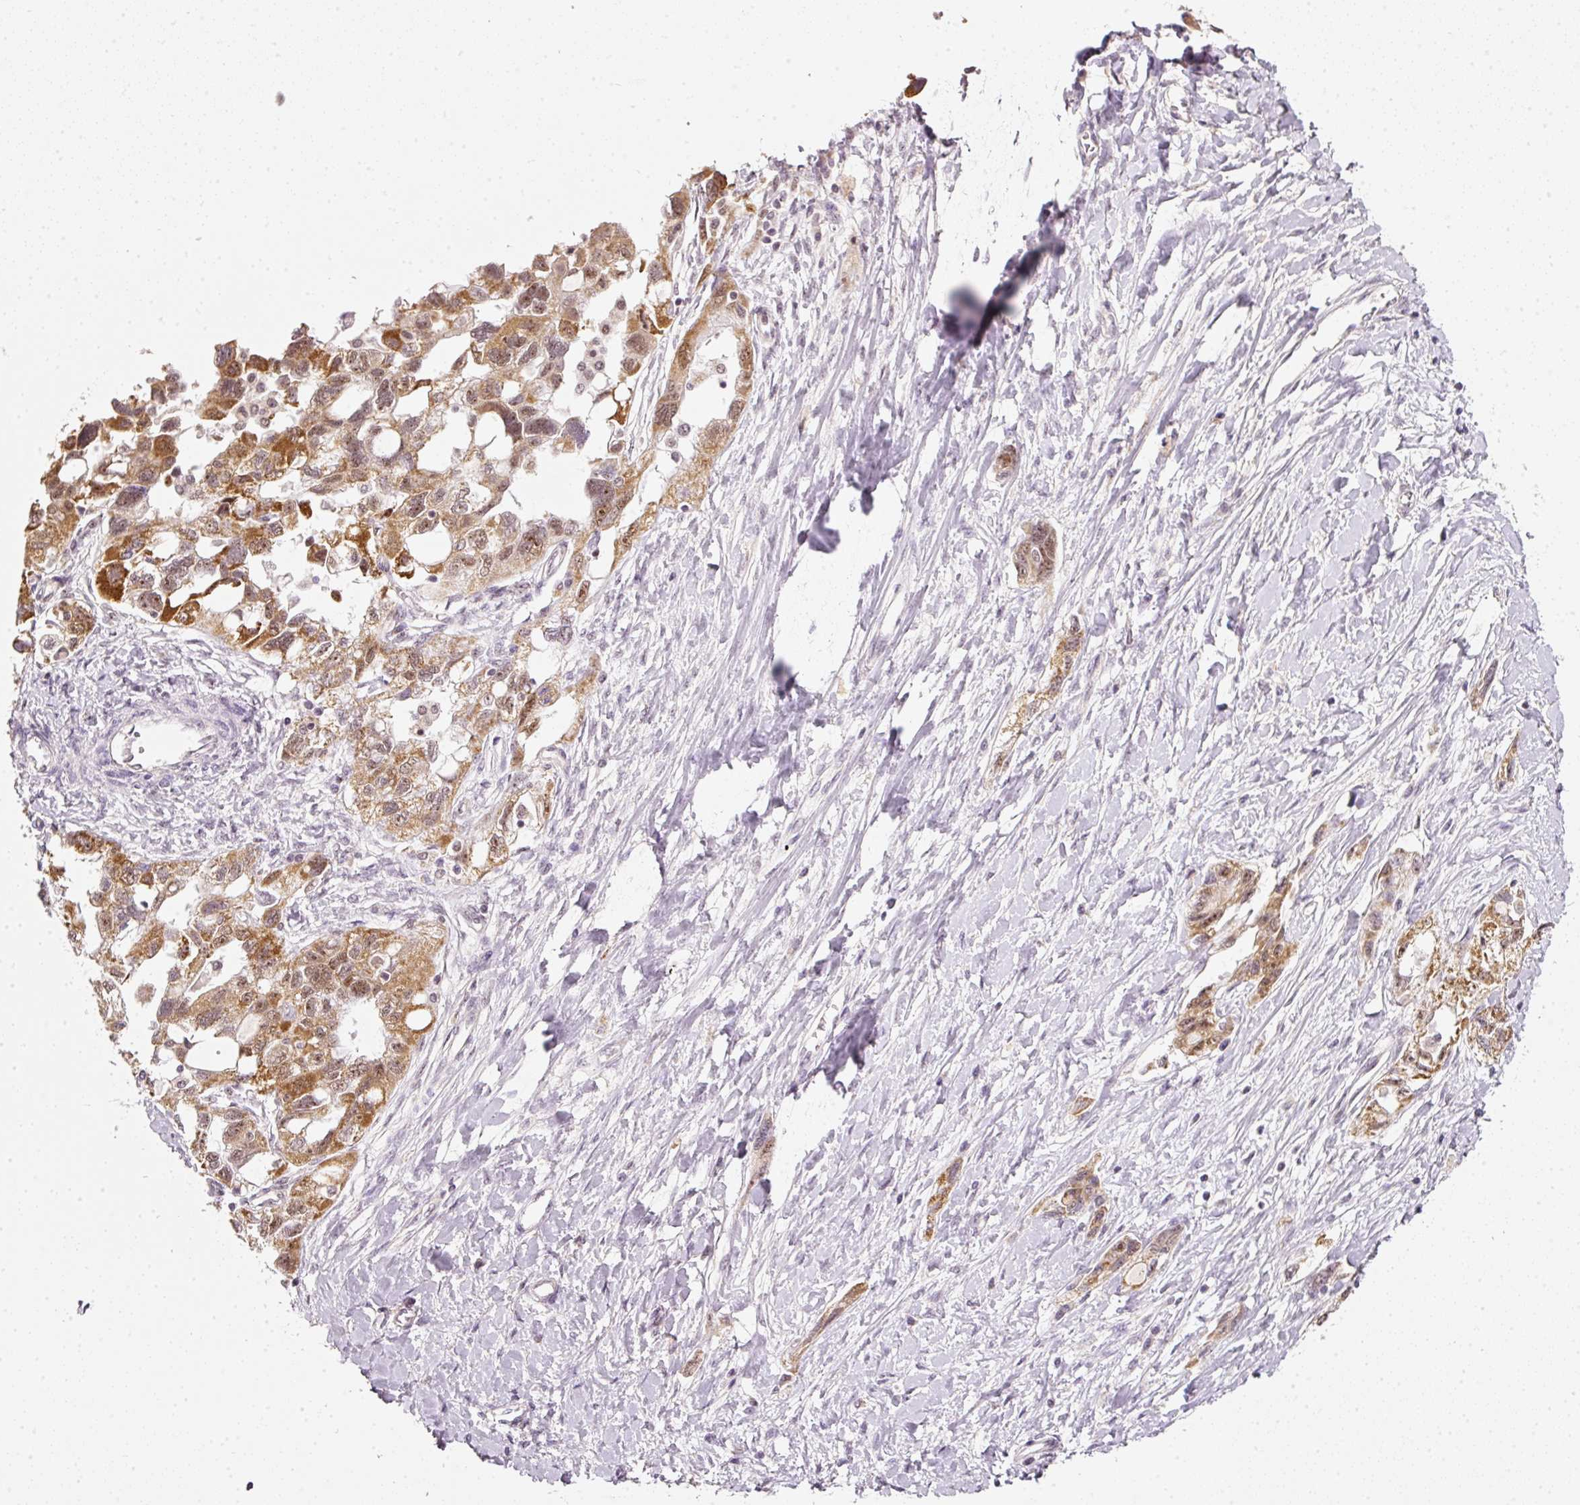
{"staining": {"intensity": "moderate", "quantity": "25%-75%", "location": "cytoplasmic/membranous,nuclear"}, "tissue": "ovarian cancer", "cell_type": "Tumor cells", "image_type": "cancer", "snomed": [{"axis": "morphology", "description": "Carcinoma, NOS"}, {"axis": "morphology", "description": "Cystadenocarcinoma, serous, NOS"}, {"axis": "topography", "description": "Ovary"}], "caption": "Immunohistochemistry micrograph of neoplastic tissue: human serous cystadenocarcinoma (ovarian) stained using immunohistochemistry (IHC) displays medium levels of moderate protein expression localized specifically in the cytoplasmic/membranous and nuclear of tumor cells, appearing as a cytoplasmic/membranous and nuclear brown color.", "gene": "FSTL3", "patient": {"sex": "female", "age": 69}}